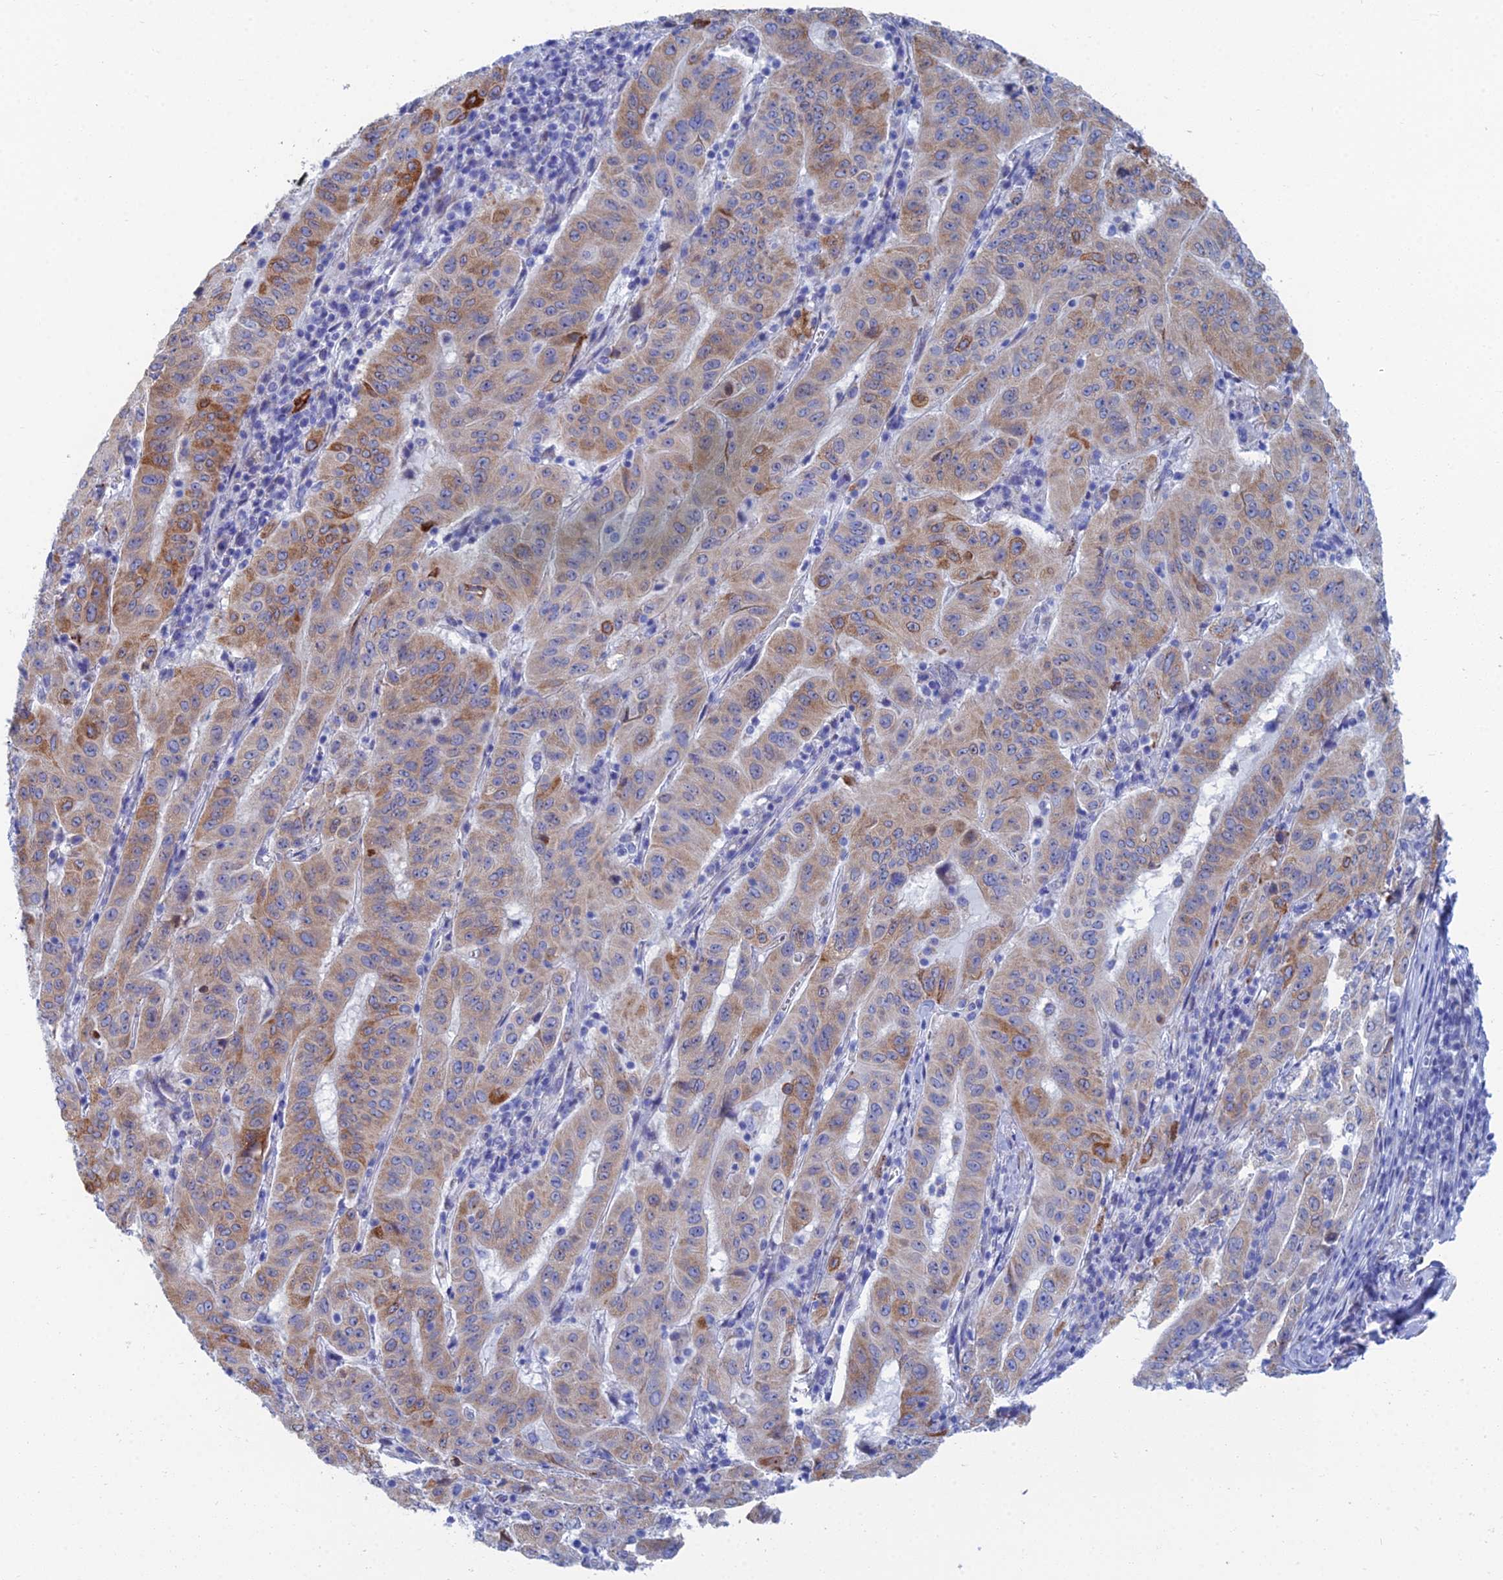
{"staining": {"intensity": "moderate", "quantity": "25%-75%", "location": "cytoplasmic/membranous"}, "tissue": "pancreatic cancer", "cell_type": "Tumor cells", "image_type": "cancer", "snomed": [{"axis": "morphology", "description": "Adenocarcinoma, NOS"}, {"axis": "topography", "description": "Pancreas"}], "caption": "Protein expression analysis of human pancreatic cancer reveals moderate cytoplasmic/membranous positivity in about 25%-75% of tumor cells. (DAB (3,3'-diaminobenzidine) IHC with brightfield microscopy, high magnification).", "gene": "CFAP210", "patient": {"sex": "male", "age": 63}}